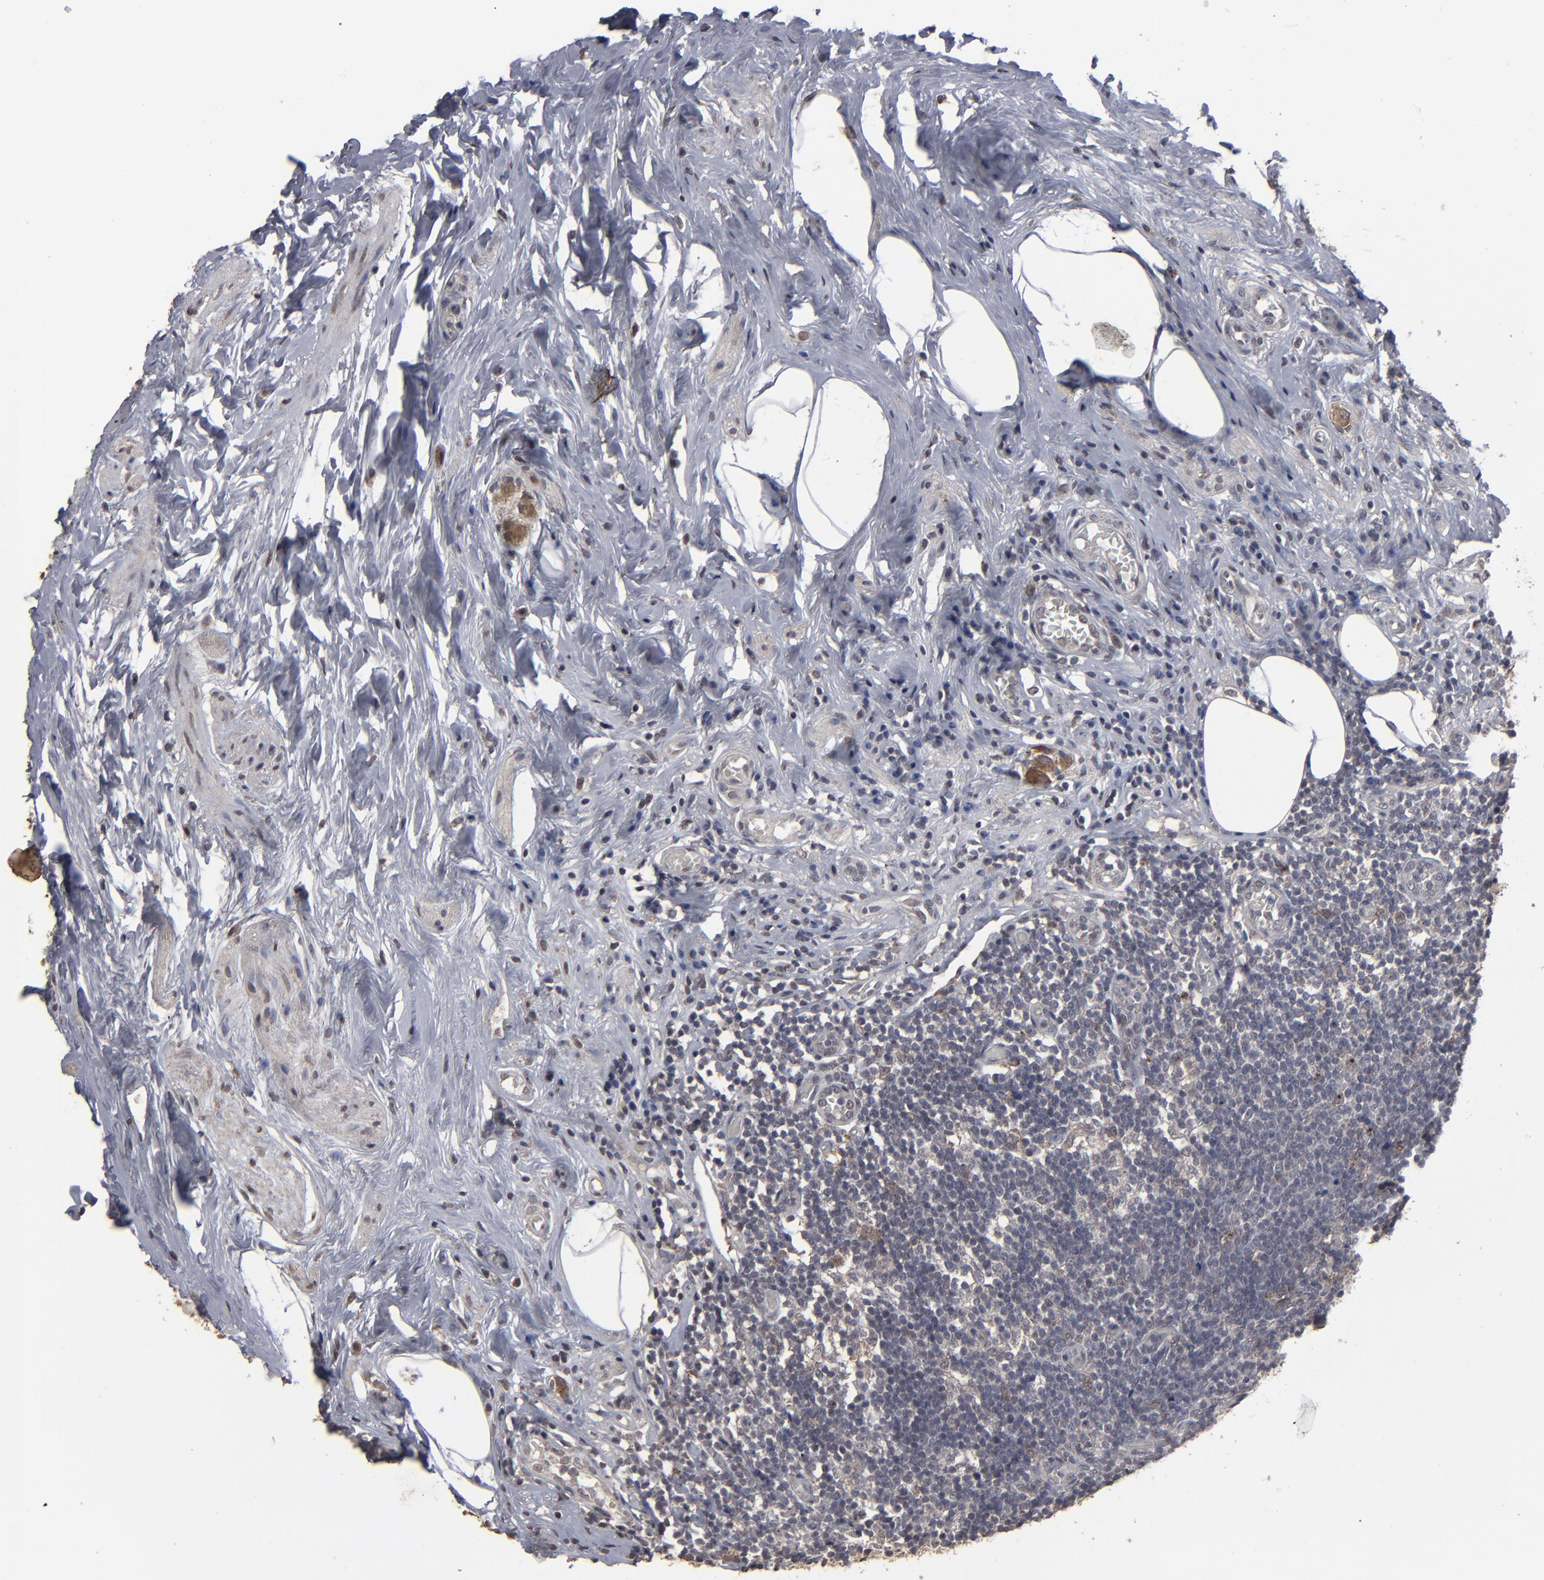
{"staining": {"intensity": "weak", "quantity": "<25%", "location": "cytoplasmic/membranous"}, "tissue": "appendix", "cell_type": "Glandular cells", "image_type": "normal", "snomed": [{"axis": "morphology", "description": "Normal tissue, NOS"}, {"axis": "topography", "description": "Appendix"}], "caption": "Immunohistochemical staining of normal appendix reveals no significant expression in glandular cells. Nuclei are stained in blue.", "gene": "SLC22A17", "patient": {"sex": "male", "age": 38}}